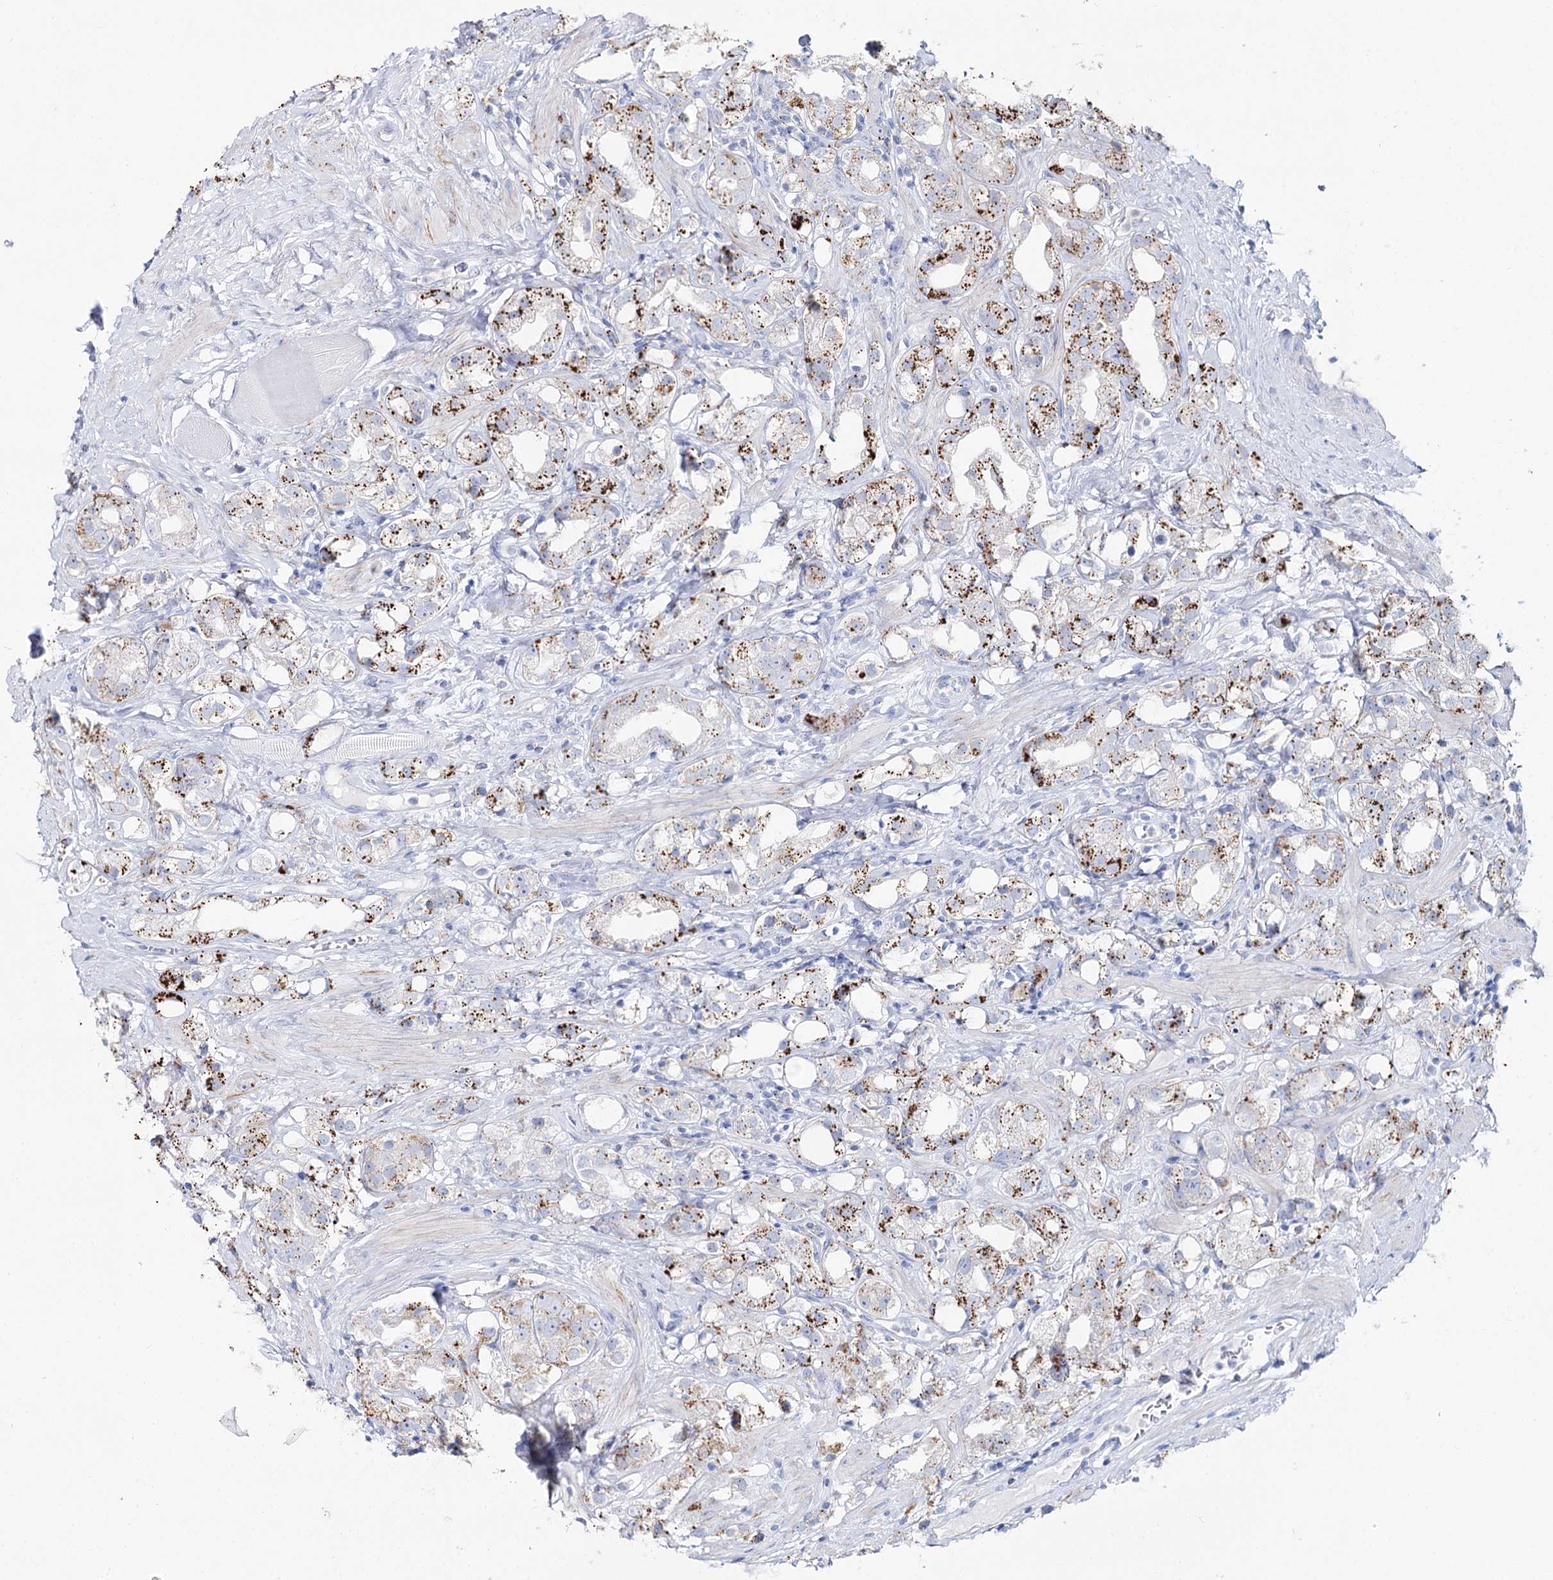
{"staining": {"intensity": "moderate", "quantity": ">75%", "location": "cytoplasmic/membranous"}, "tissue": "prostate cancer", "cell_type": "Tumor cells", "image_type": "cancer", "snomed": [{"axis": "morphology", "description": "Adenocarcinoma, NOS"}, {"axis": "topography", "description": "Prostate"}], "caption": "Prostate cancer tissue displays moderate cytoplasmic/membranous positivity in about >75% of tumor cells, visualized by immunohistochemistry.", "gene": "SLC3A1", "patient": {"sex": "male", "age": 79}}